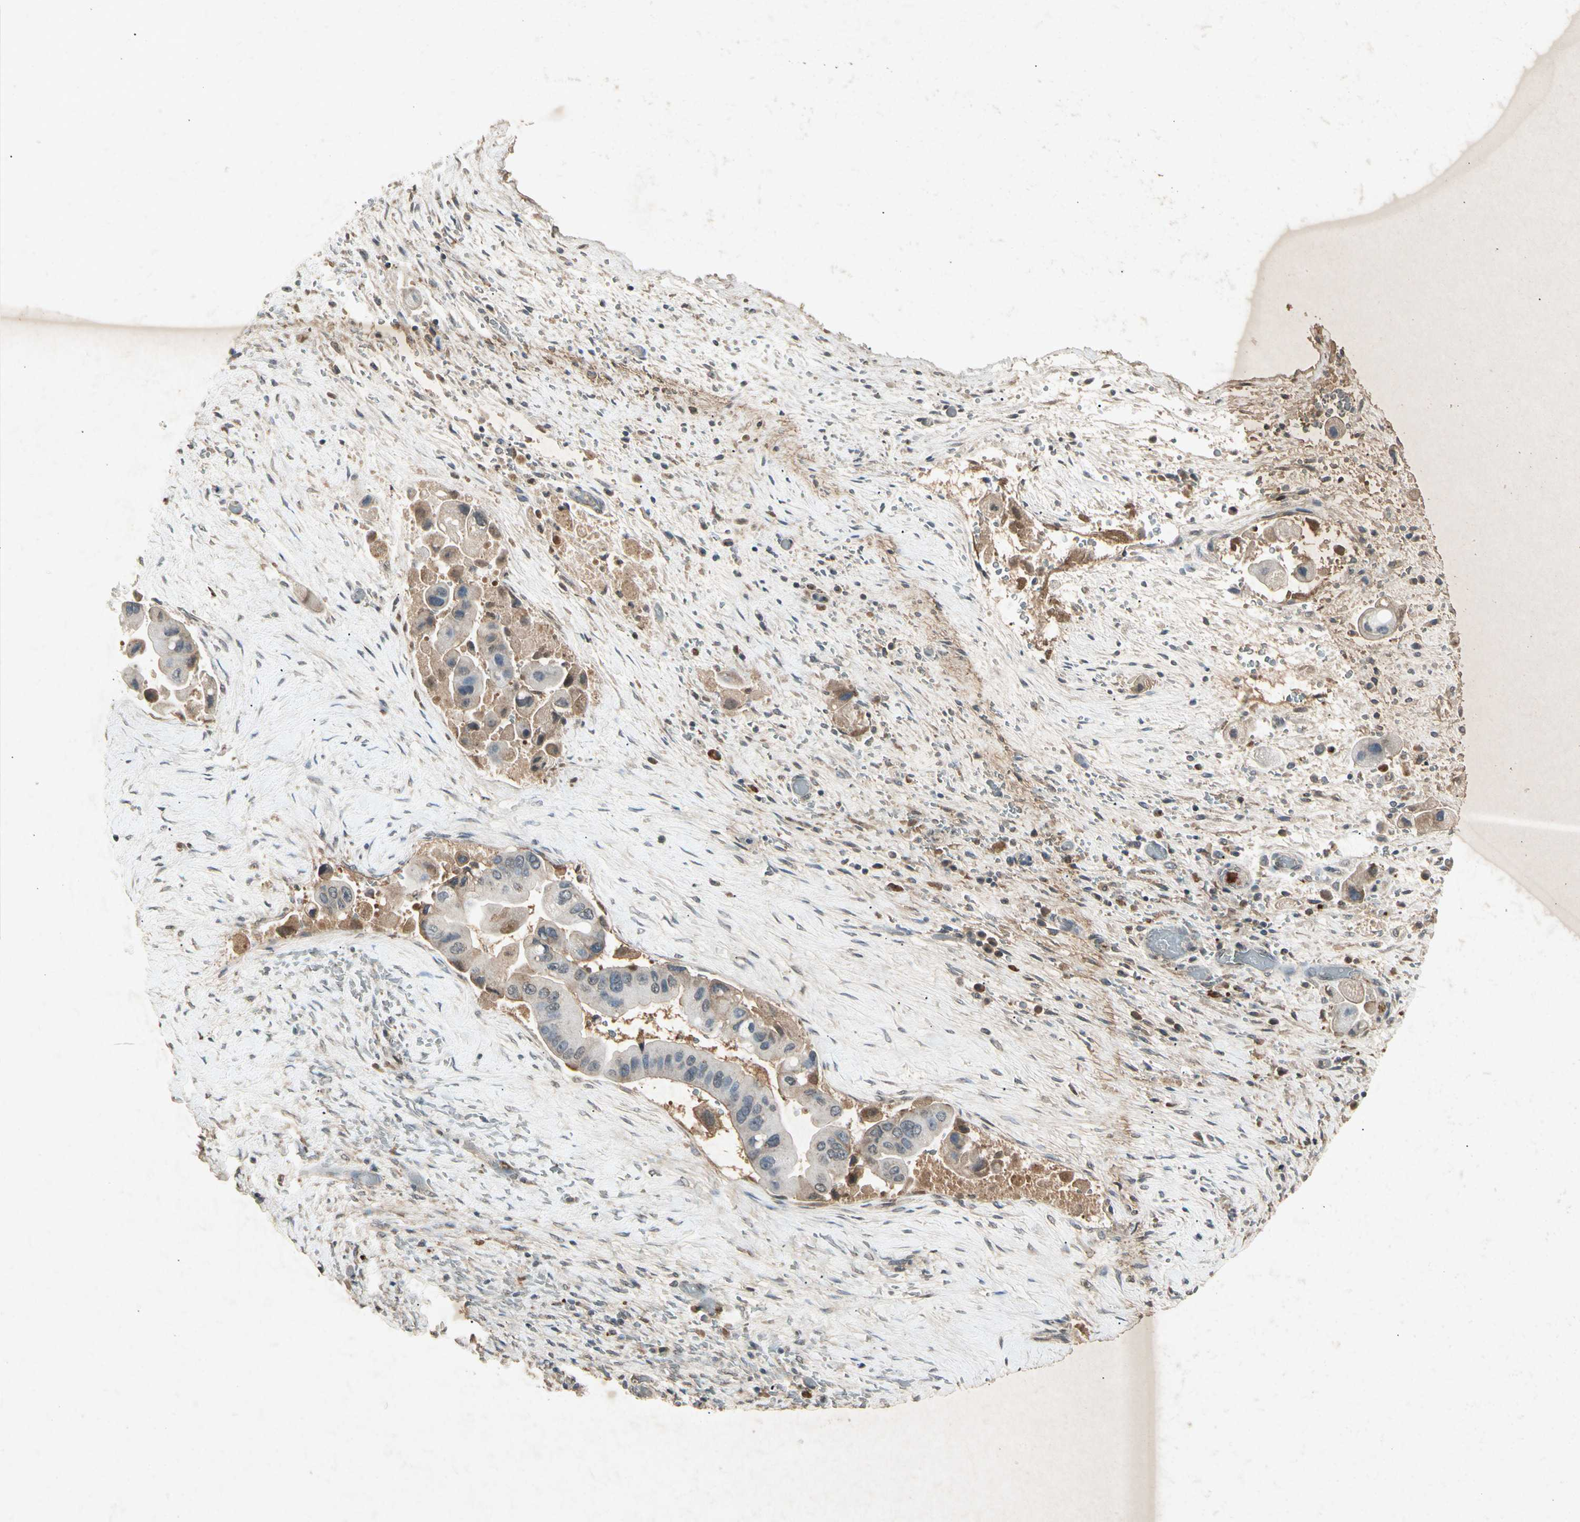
{"staining": {"intensity": "weak", "quantity": "25%-75%", "location": "cytoplasmic/membranous"}, "tissue": "liver cancer", "cell_type": "Tumor cells", "image_type": "cancer", "snomed": [{"axis": "morphology", "description": "Normal tissue, NOS"}, {"axis": "morphology", "description": "Cholangiocarcinoma"}, {"axis": "topography", "description": "Liver"}, {"axis": "topography", "description": "Peripheral nerve tissue"}], "caption": "A low amount of weak cytoplasmic/membranous staining is identified in about 25%-75% of tumor cells in cholangiocarcinoma (liver) tissue.", "gene": "CP", "patient": {"sex": "male", "age": 50}}